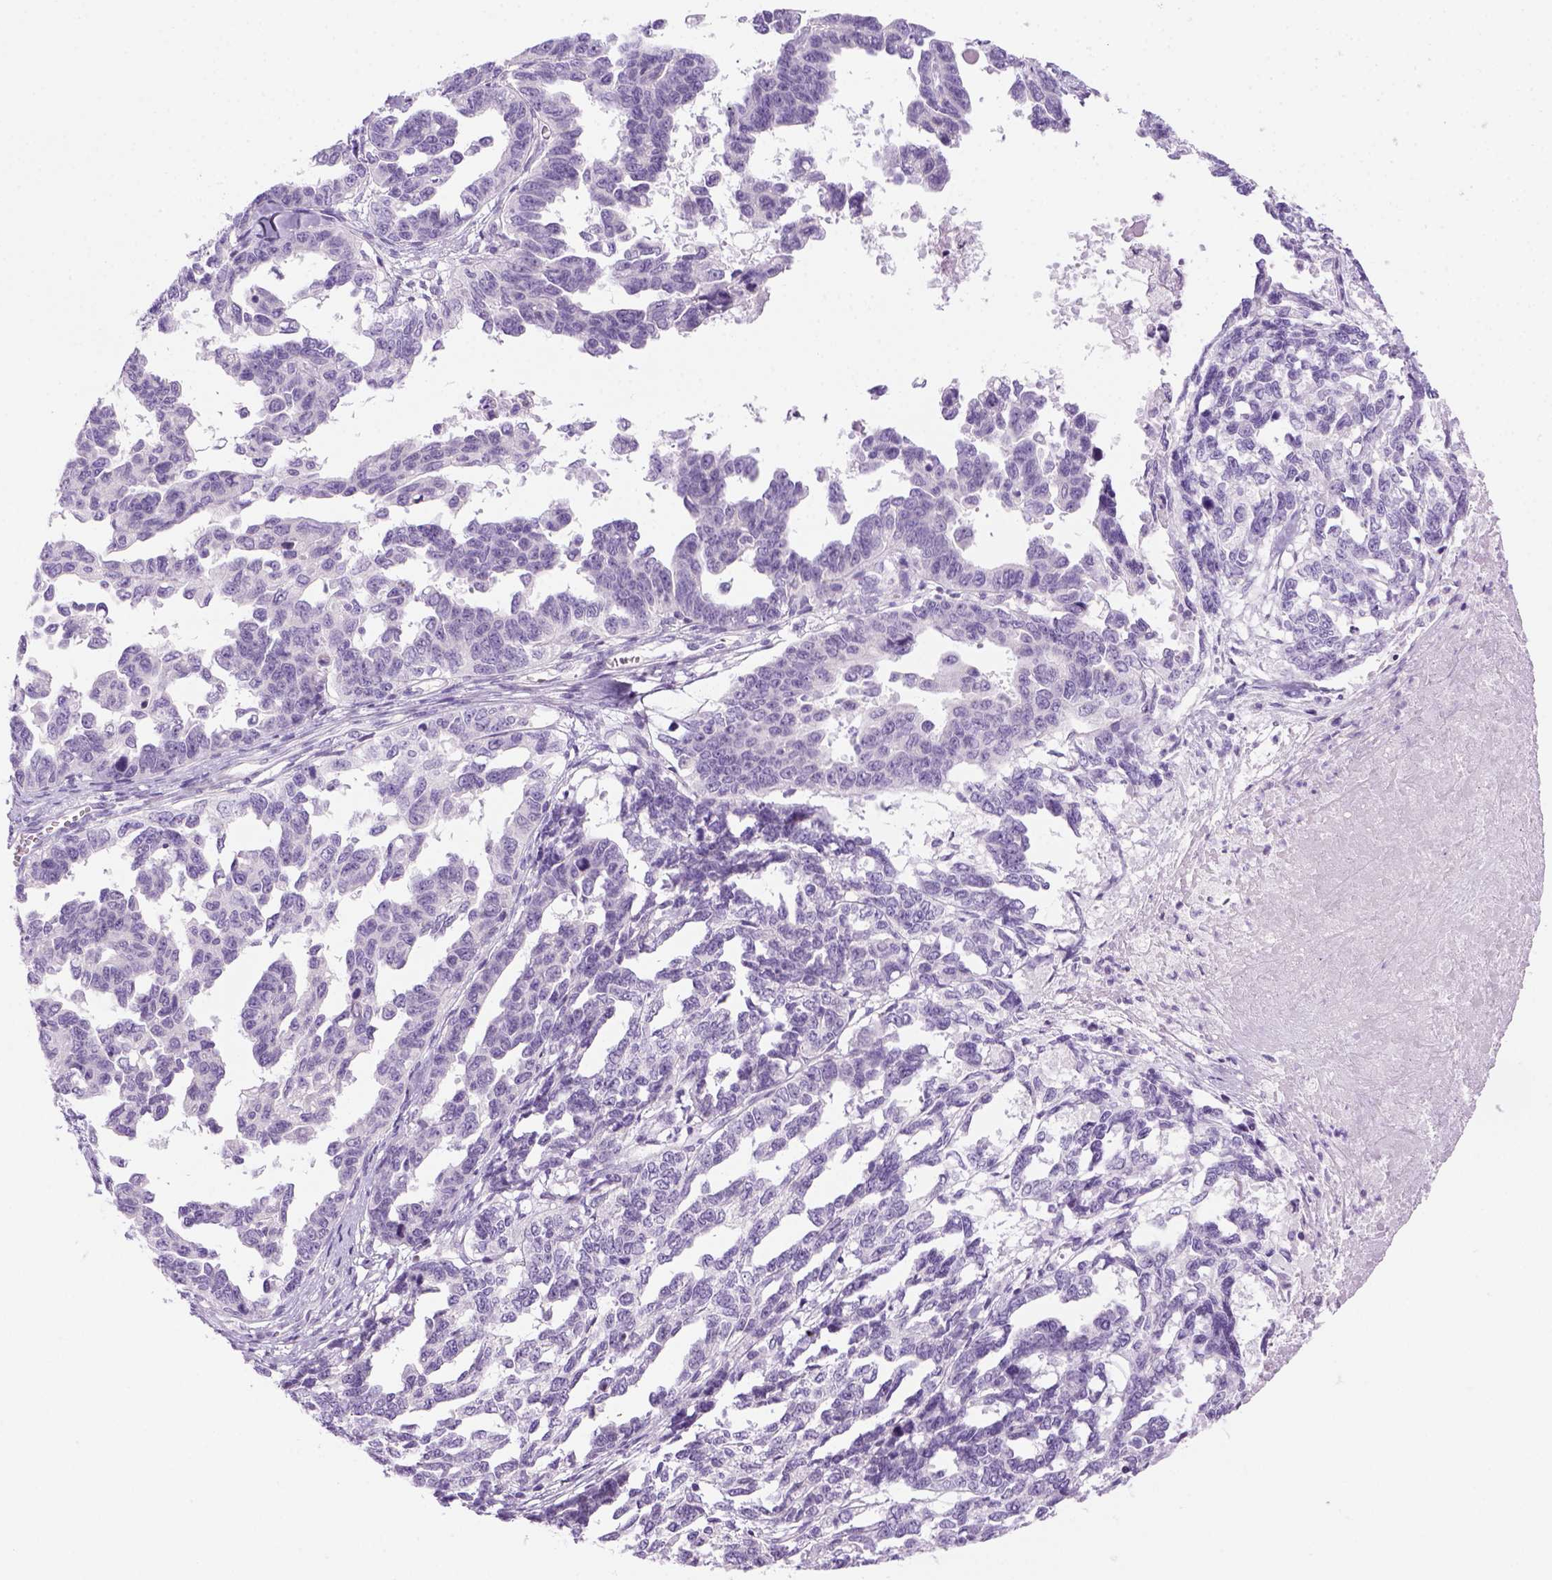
{"staining": {"intensity": "negative", "quantity": "none", "location": "none"}, "tissue": "ovarian cancer", "cell_type": "Tumor cells", "image_type": "cancer", "snomed": [{"axis": "morphology", "description": "Cystadenocarcinoma, serous, NOS"}, {"axis": "topography", "description": "Ovary"}], "caption": "DAB (3,3'-diaminobenzidine) immunohistochemical staining of human ovarian serous cystadenocarcinoma reveals no significant positivity in tumor cells. (Immunohistochemistry, brightfield microscopy, high magnification).", "gene": "DNAH11", "patient": {"sex": "female", "age": 69}}